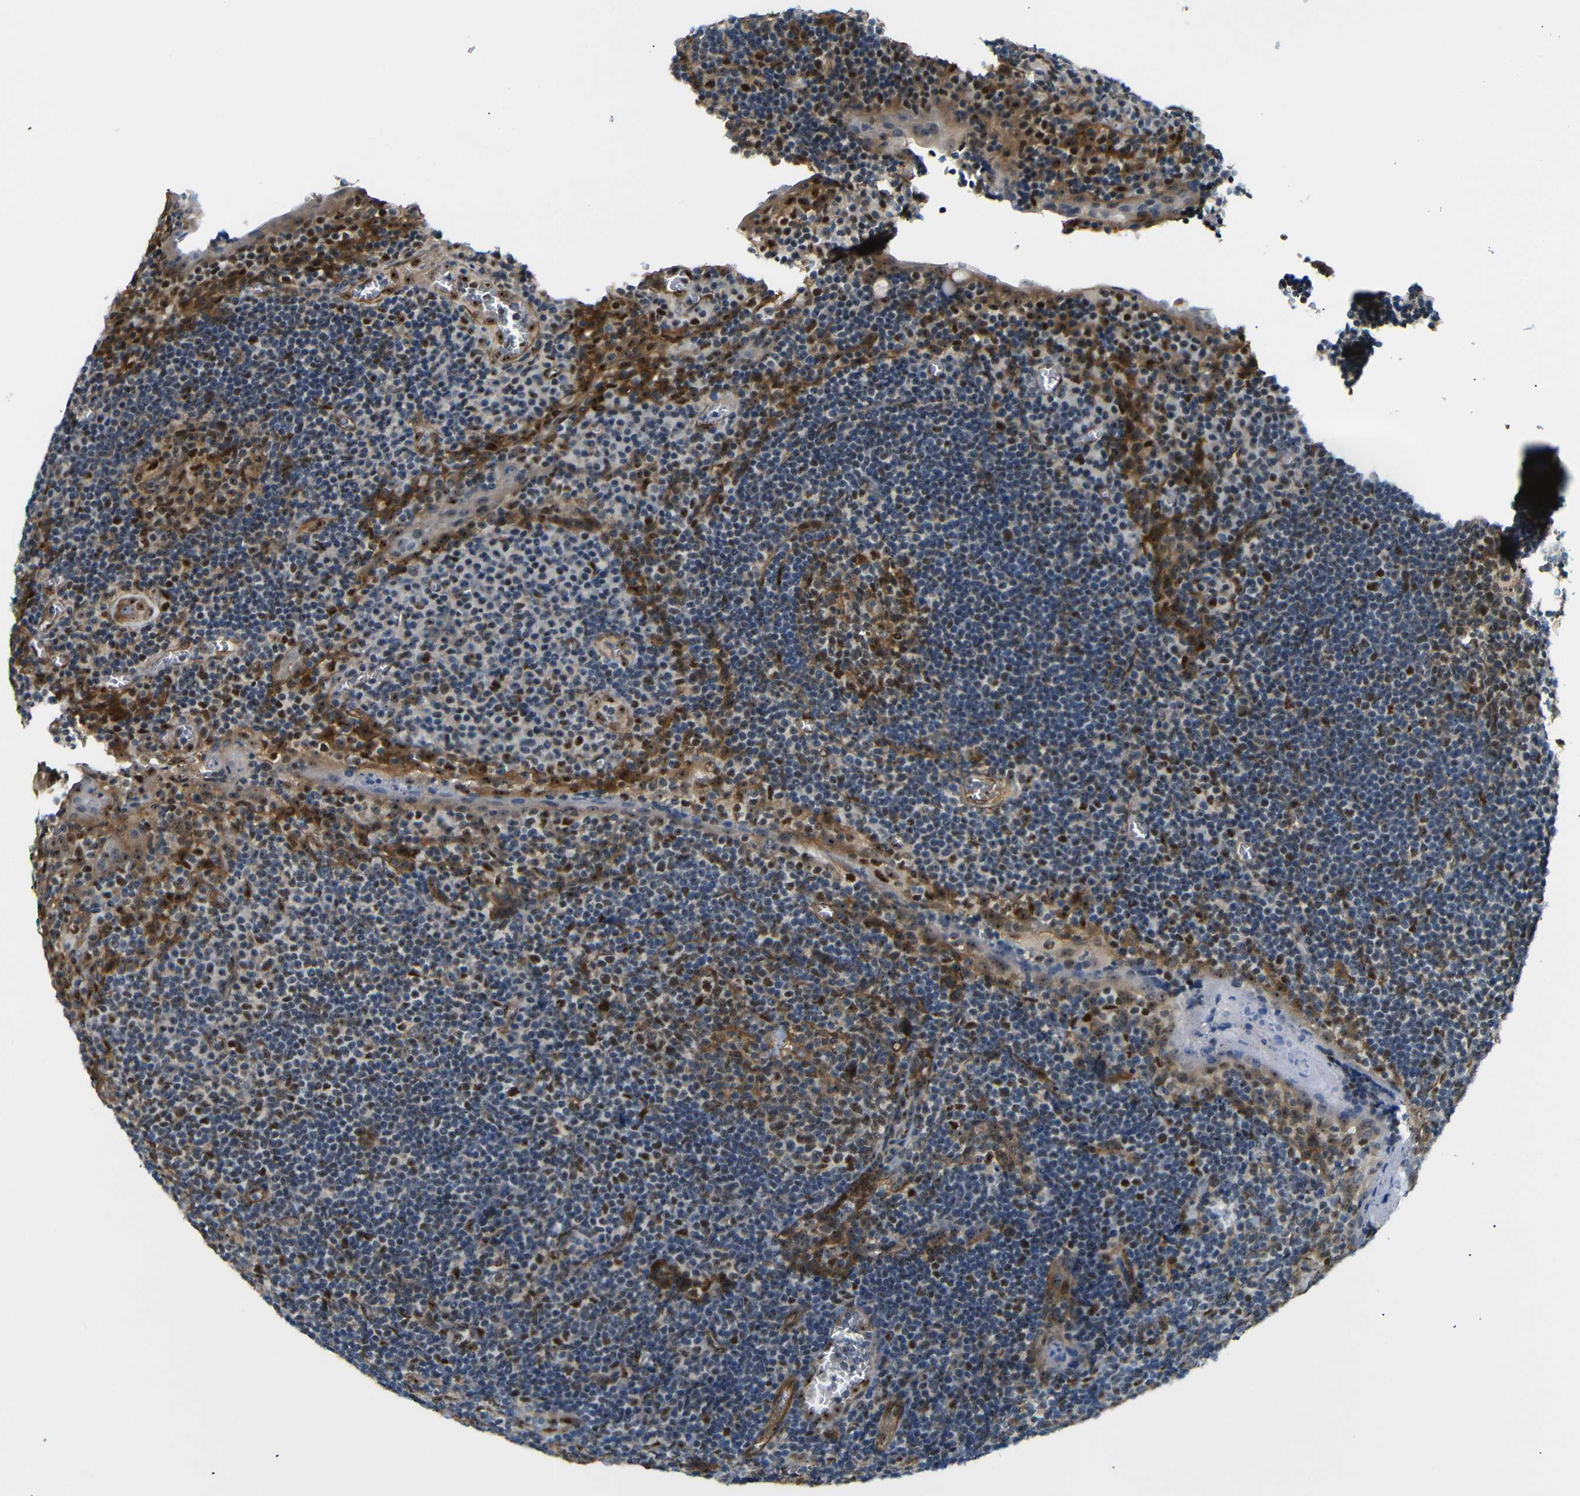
{"staining": {"intensity": "moderate", "quantity": "25%-75%", "location": "cytoplasmic/membranous,nuclear"}, "tissue": "tonsil", "cell_type": "Germinal center cells", "image_type": "normal", "snomed": [{"axis": "morphology", "description": "Normal tissue, NOS"}, {"axis": "topography", "description": "Tonsil"}], "caption": "Human tonsil stained for a protein (brown) exhibits moderate cytoplasmic/membranous,nuclear positive positivity in about 25%-75% of germinal center cells.", "gene": "PARN", "patient": {"sex": "male", "age": 37}}